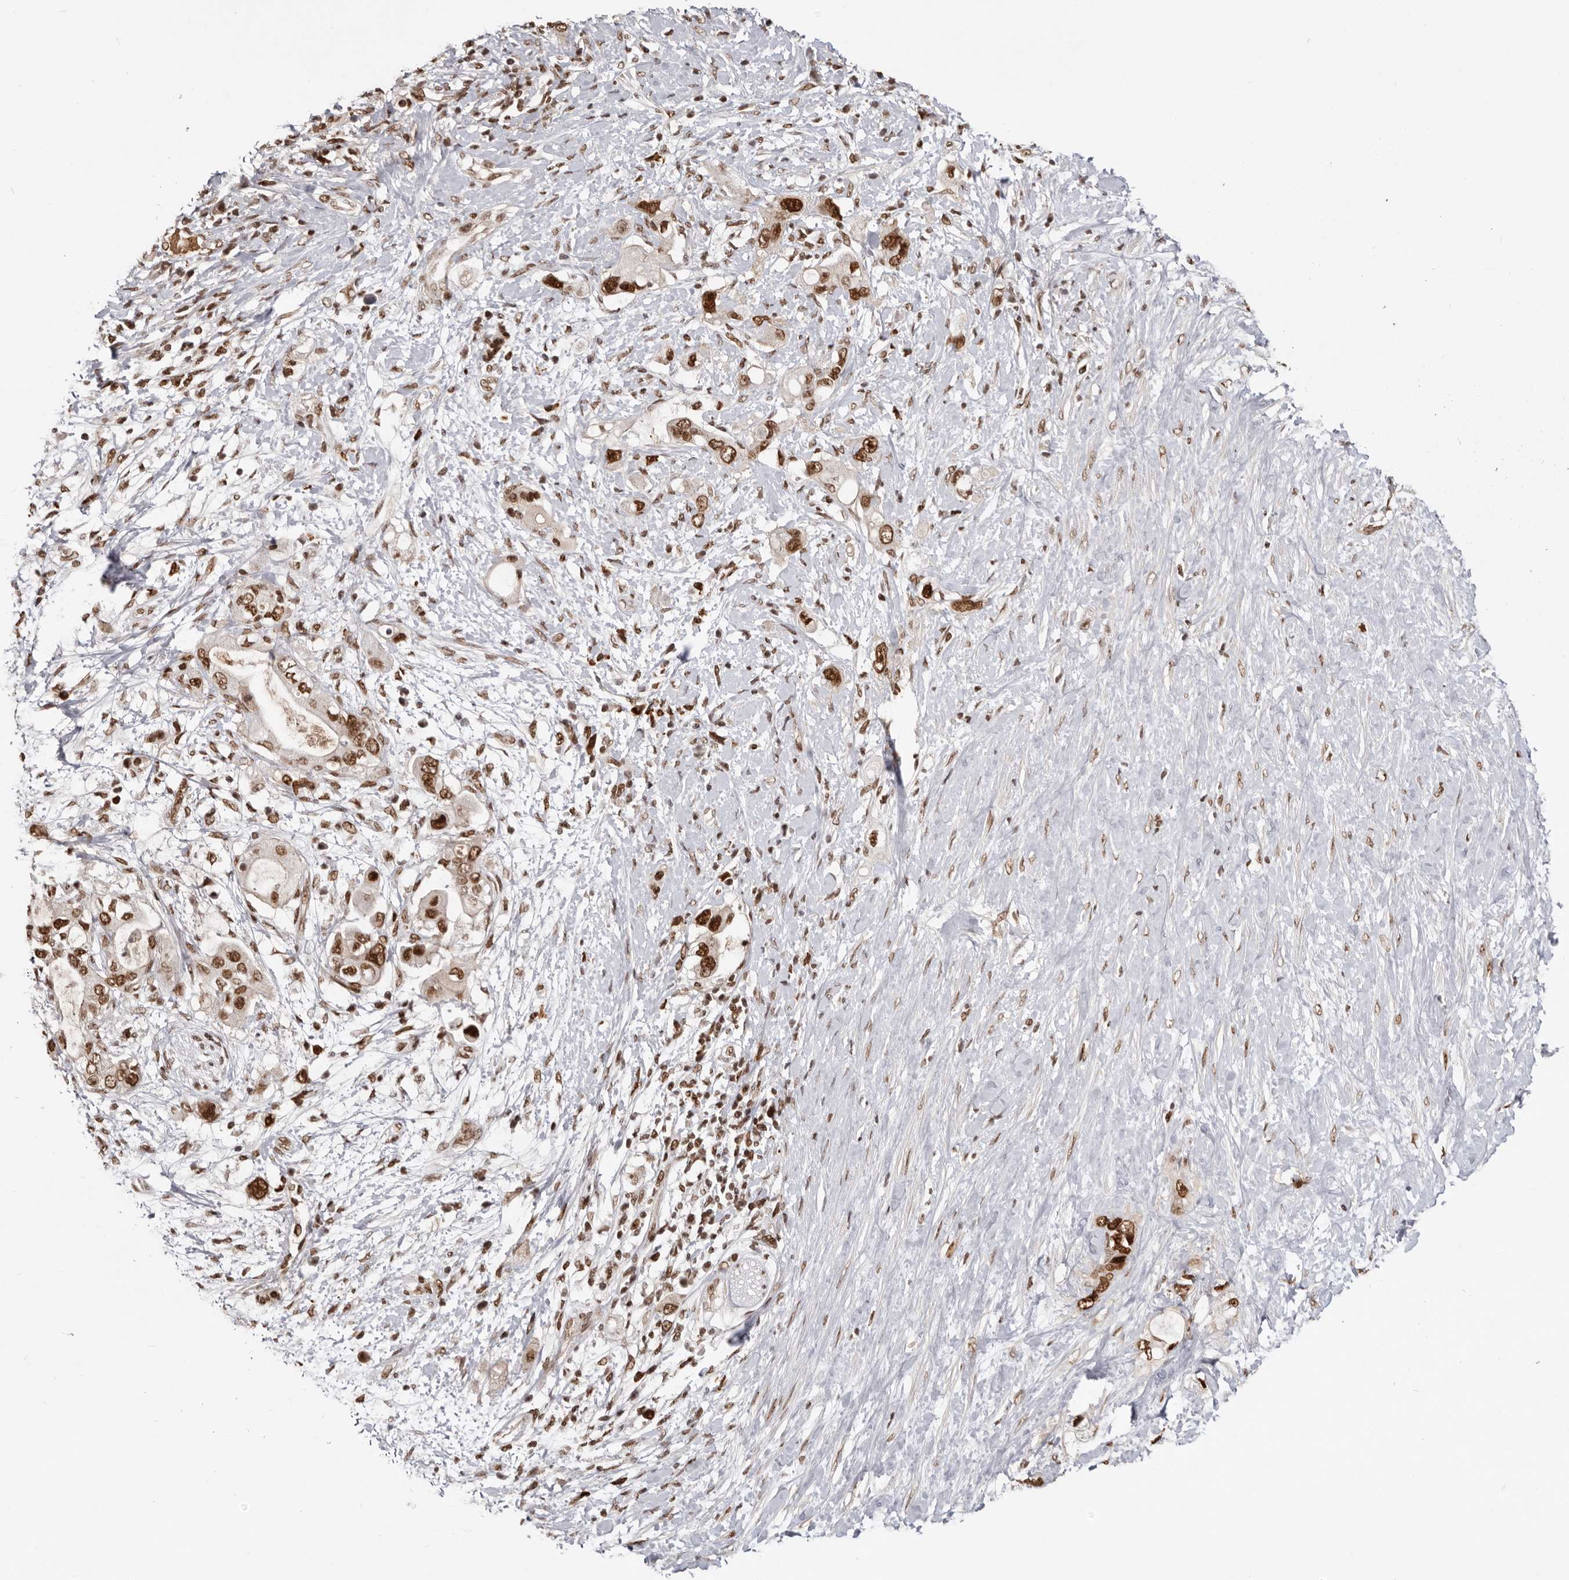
{"staining": {"intensity": "strong", "quantity": ">75%", "location": "nuclear"}, "tissue": "pancreatic cancer", "cell_type": "Tumor cells", "image_type": "cancer", "snomed": [{"axis": "morphology", "description": "Adenocarcinoma, NOS"}, {"axis": "topography", "description": "Pancreas"}], "caption": "Protein staining of adenocarcinoma (pancreatic) tissue shows strong nuclear expression in about >75% of tumor cells.", "gene": "CHTOP", "patient": {"sex": "female", "age": 56}}